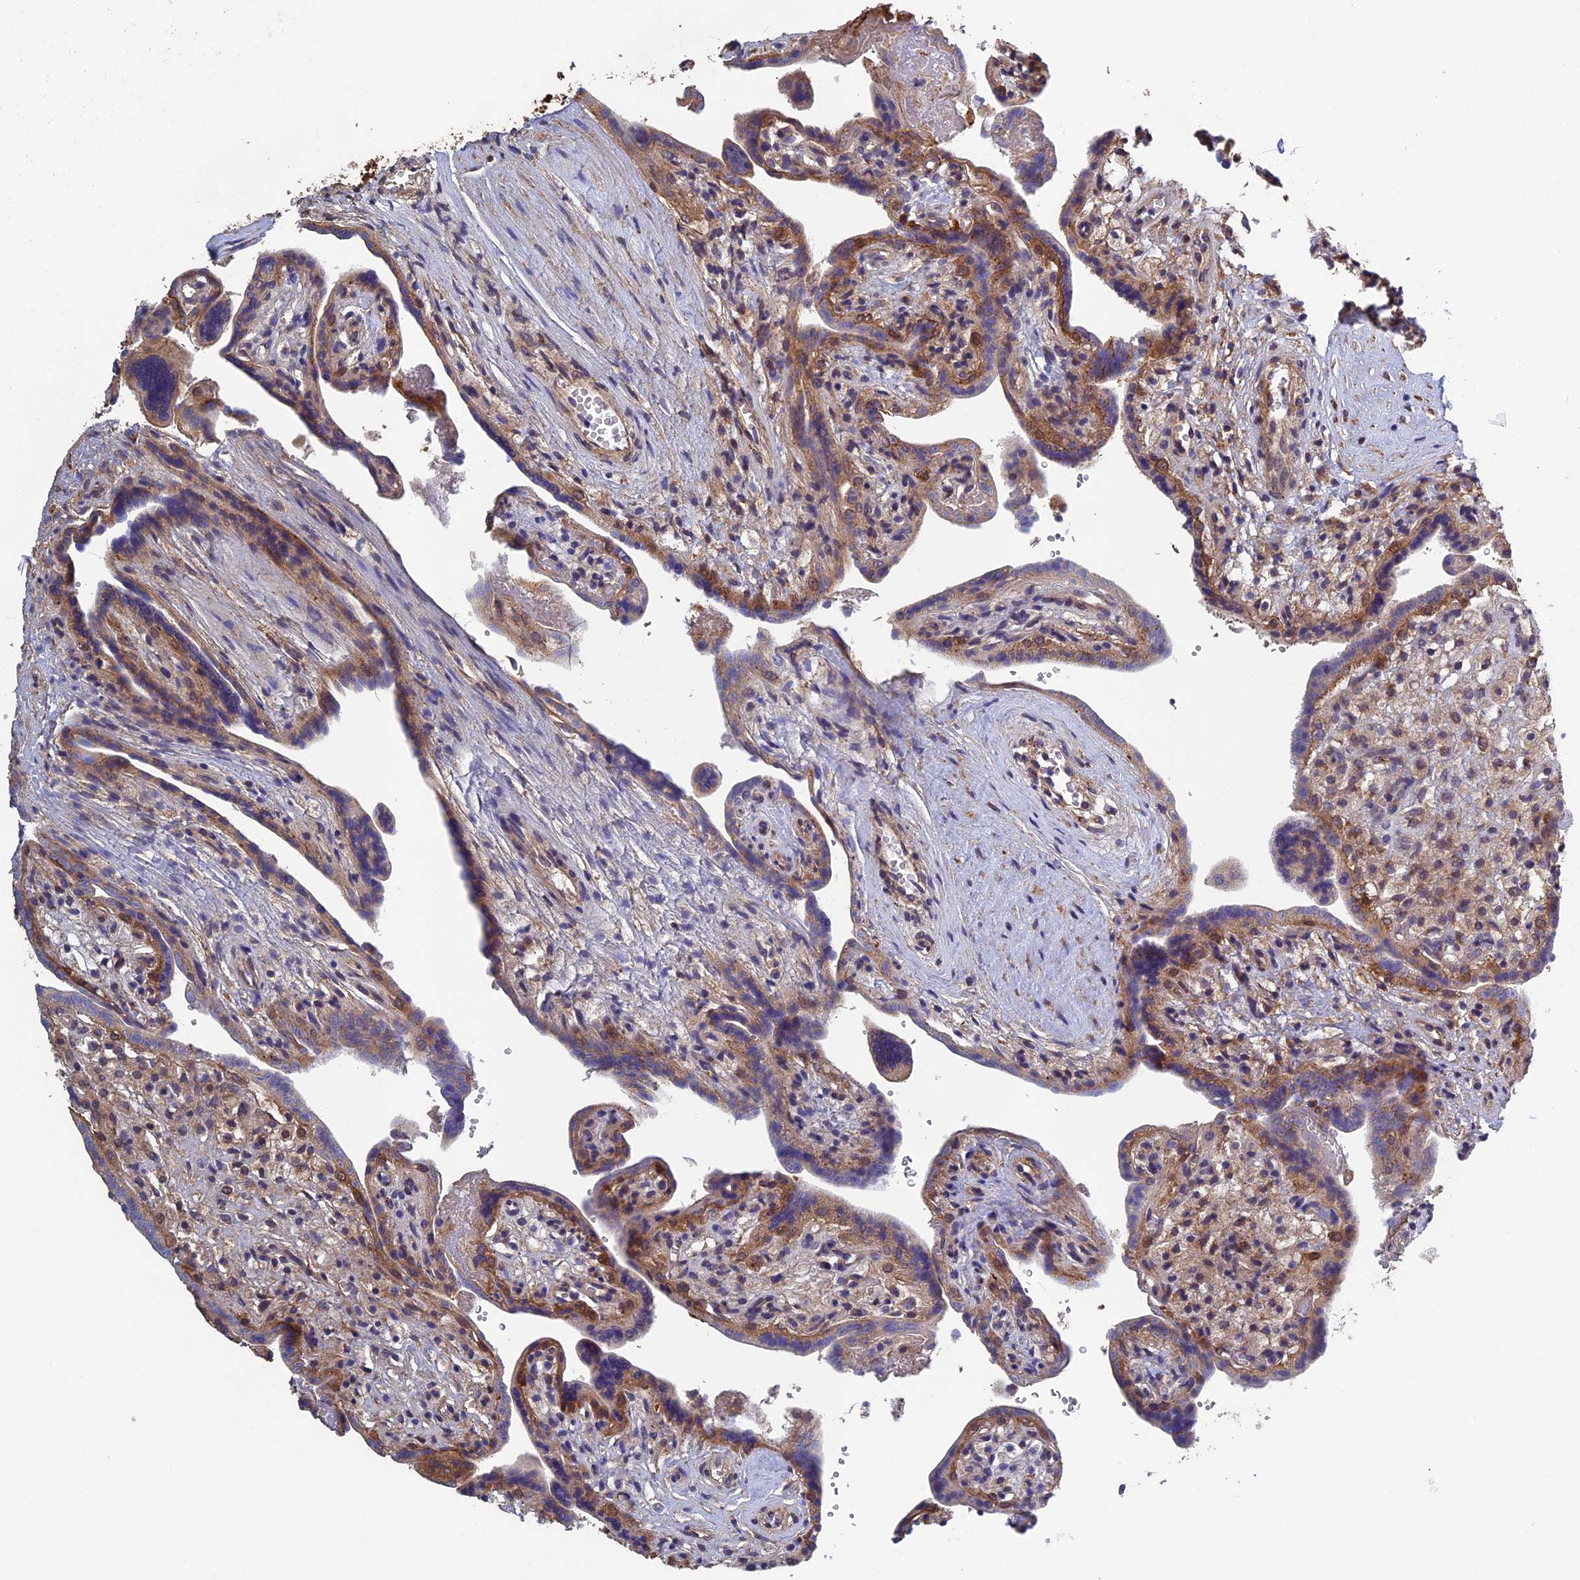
{"staining": {"intensity": "moderate", "quantity": "25%-75%", "location": "cytoplasmic/membranous"}, "tissue": "placenta", "cell_type": "Trophoblastic cells", "image_type": "normal", "snomed": [{"axis": "morphology", "description": "Normal tissue, NOS"}, {"axis": "topography", "description": "Placenta"}], "caption": "High-magnification brightfield microscopy of normal placenta stained with DAB (brown) and counterstained with hematoxylin (blue). trophoblastic cells exhibit moderate cytoplasmic/membranous positivity is present in approximately25%-75% of cells. The protein is stained brown, and the nuclei are stained in blue (DAB (3,3'-diaminobenzidine) IHC with brightfield microscopy, high magnification).", "gene": "LCMT1", "patient": {"sex": "female", "age": 37}}